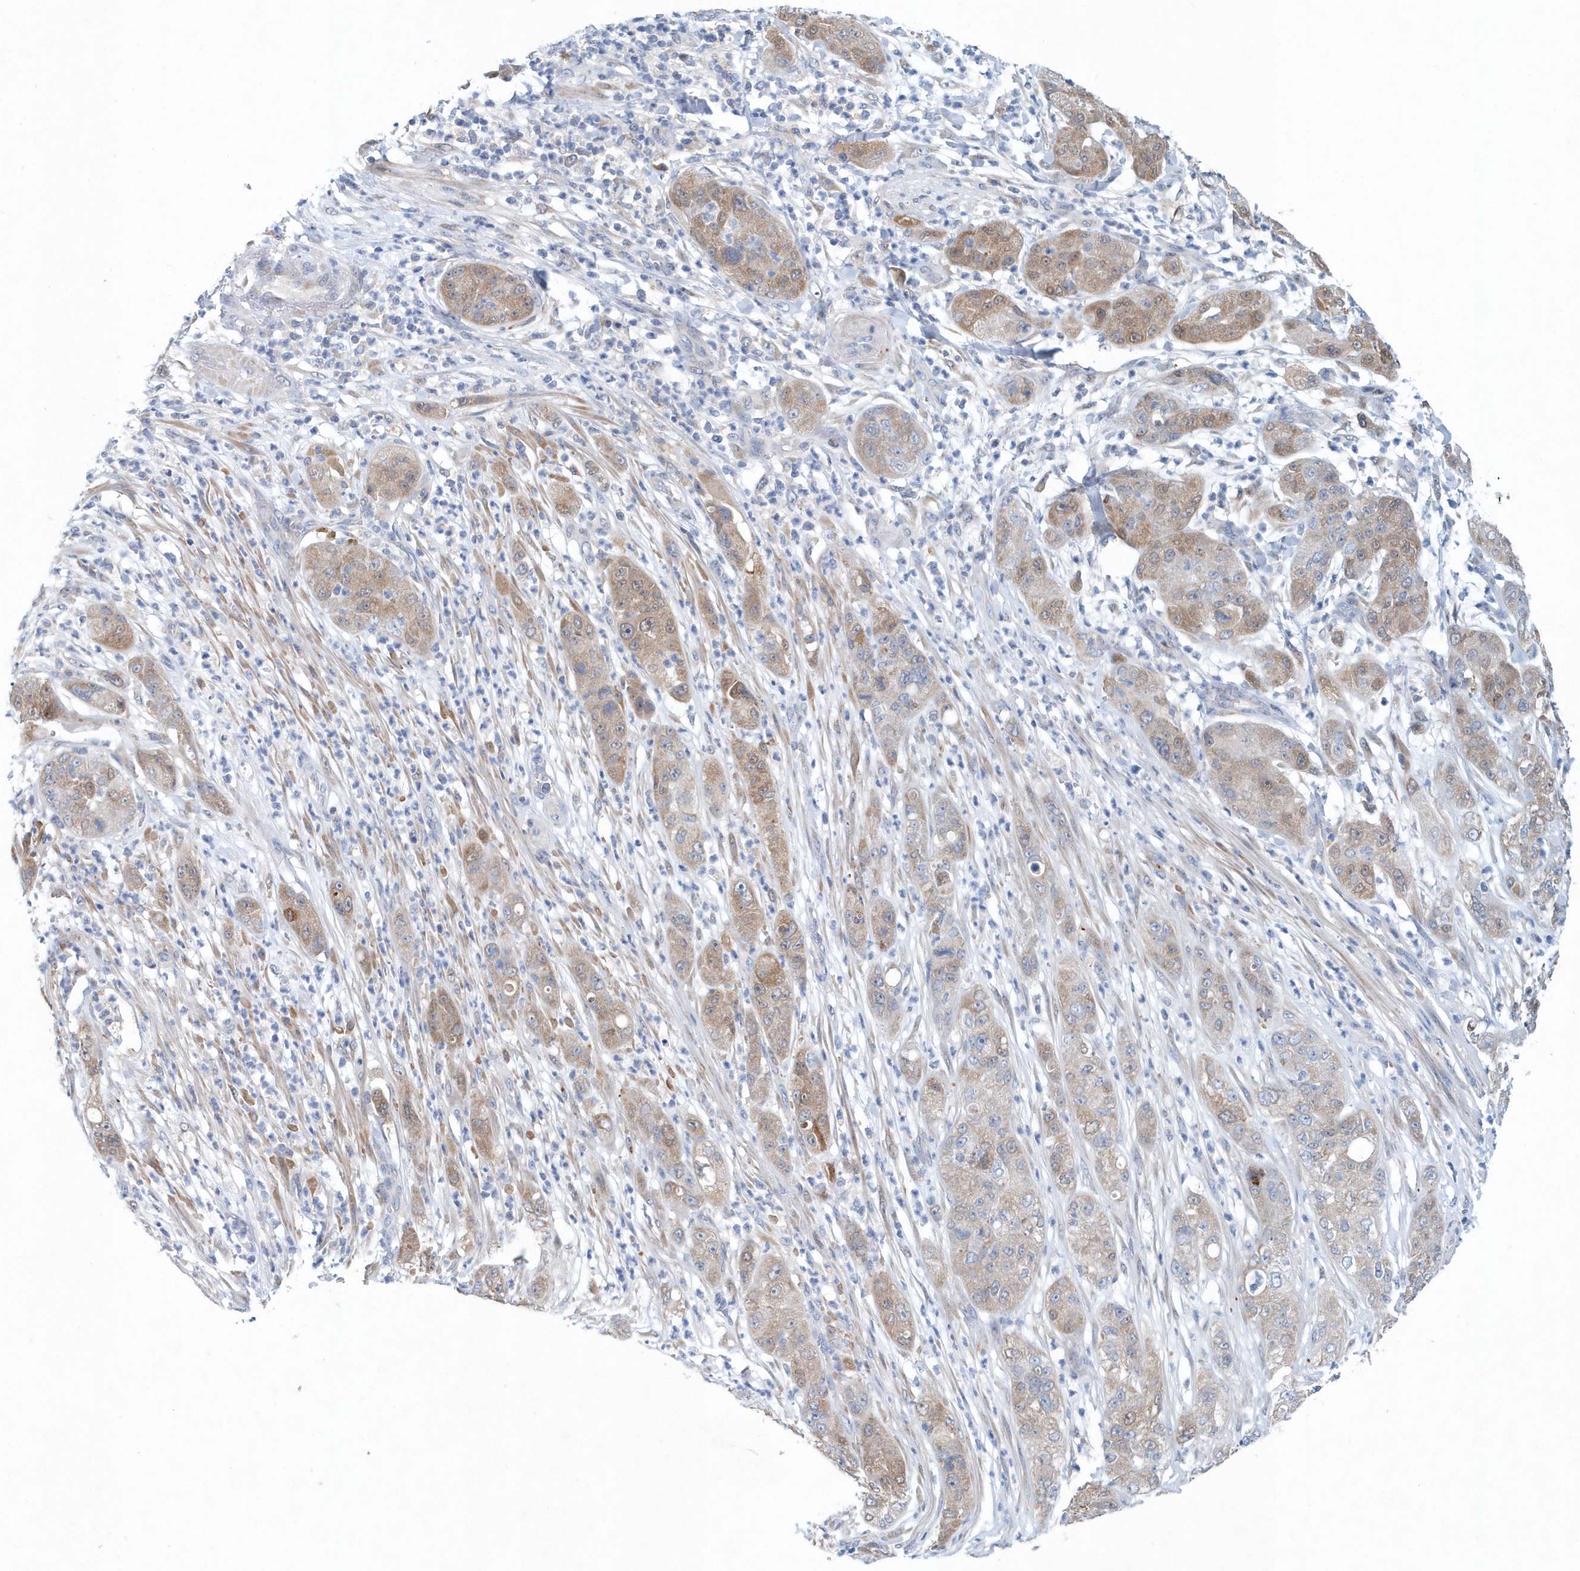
{"staining": {"intensity": "weak", "quantity": ">75%", "location": "cytoplasmic/membranous"}, "tissue": "pancreatic cancer", "cell_type": "Tumor cells", "image_type": "cancer", "snomed": [{"axis": "morphology", "description": "Adenocarcinoma, NOS"}, {"axis": "topography", "description": "Pancreas"}], "caption": "Protein analysis of adenocarcinoma (pancreatic) tissue displays weak cytoplasmic/membranous expression in approximately >75% of tumor cells.", "gene": "PFN2", "patient": {"sex": "female", "age": 78}}